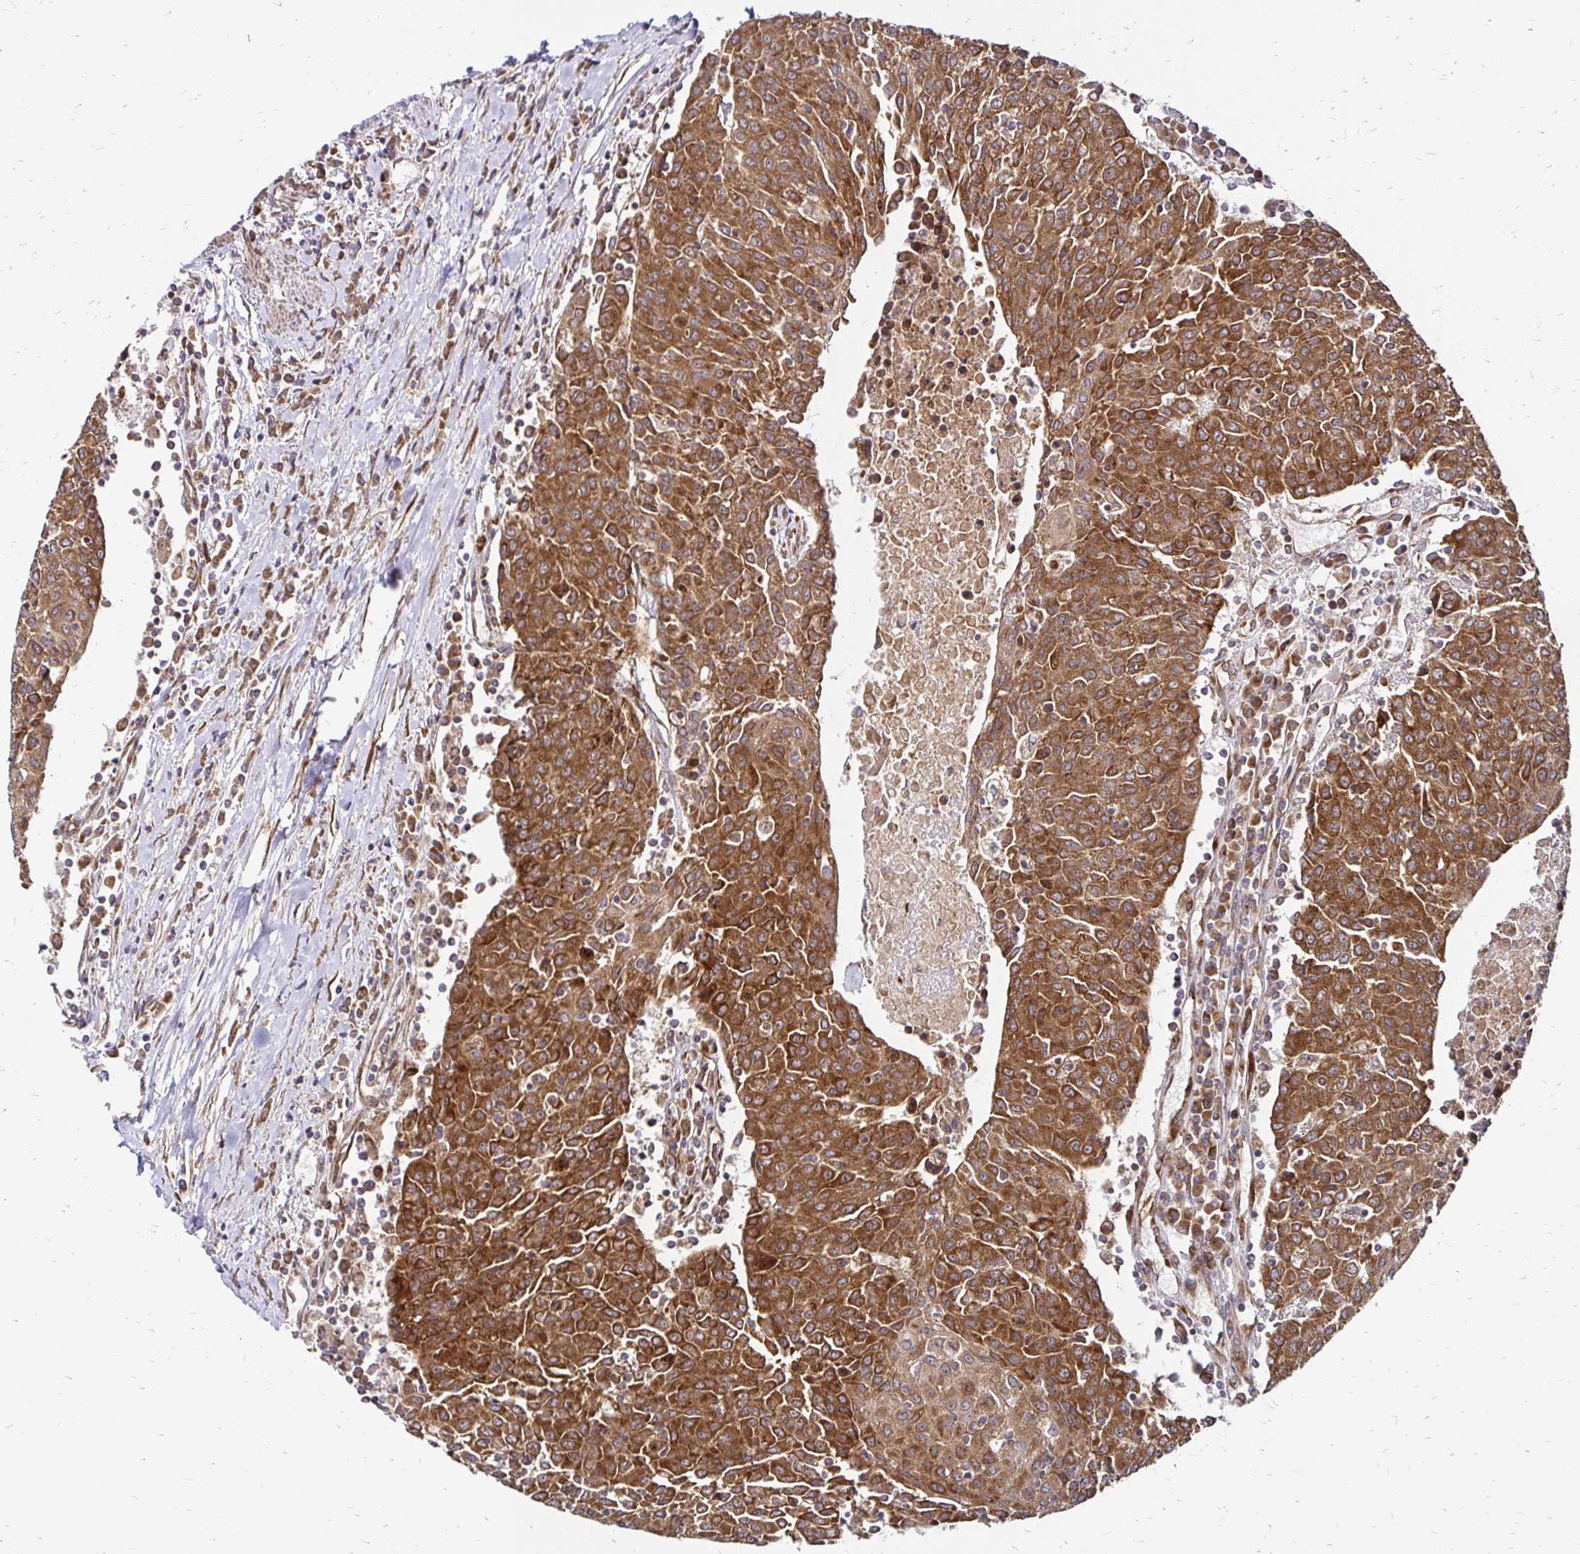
{"staining": {"intensity": "moderate", "quantity": ">75%", "location": "cytoplasmic/membranous"}, "tissue": "urothelial cancer", "cell_type": "Tumor cells", "image_type": "cancer", "snomed": [{"axis": "morphology", "description": "Urothelial carcinoma, High grade"}, {"axis": "topography", "description": "Urinary bladder"}], "caption": "There is medium levels of moderate cytoplasmic/membranous expression in tumor cells of urothelial cancer, as demonstrated by immunohistochemical staining (brown color).", "gene": "ZW10", "patient": {"sex": "female", "age": 85}}